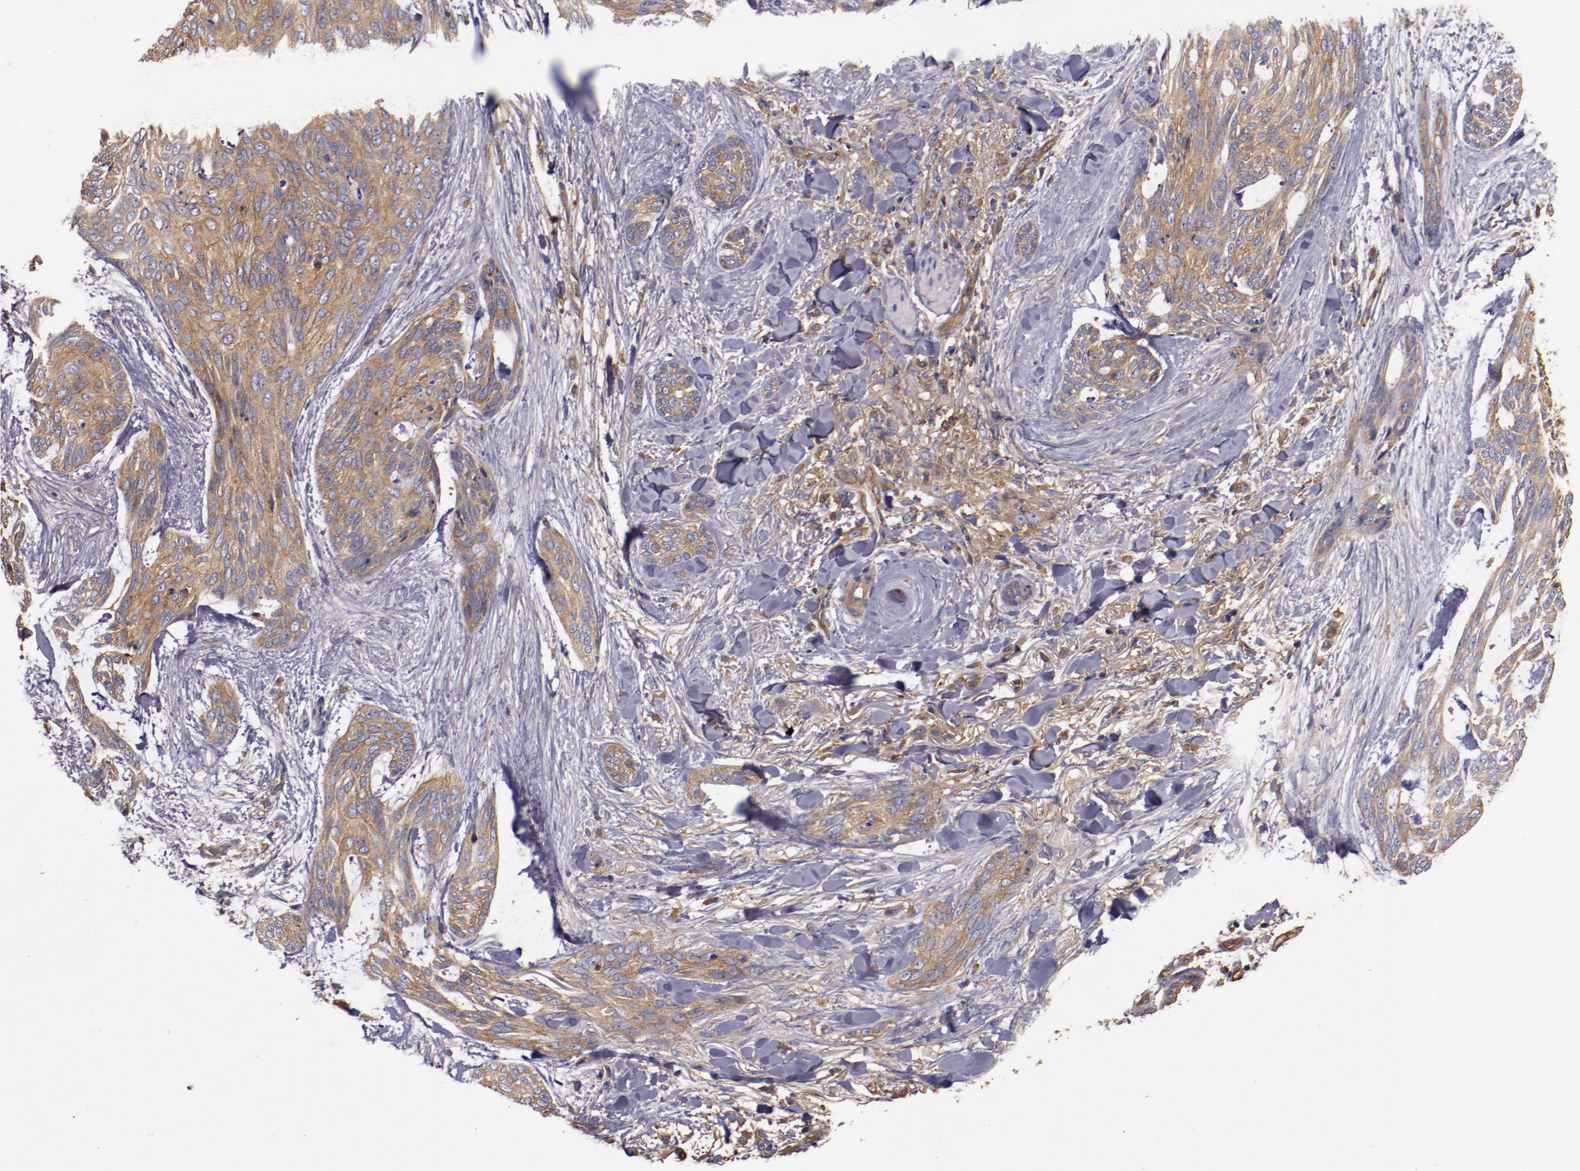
{"staining": {"intensity": "moderate", "quantity": ">75%", "location": "cytoplasmic/membranous"}, "tissue": "skin cancer", "cell_type": "Tumor cells", "image_type": "cancer", "snomed": [{"axis": "morphology", "description": "Normal tissue, NOS"}, {"axis": "morphology", "description": "Basal cell carcinoma"}, {"axis": "topography", "description": "Skin"}], "caption": "IHC of skin cancer reveals medium levels of moderate cytoplasmic/membranous positivity in approximately >75% of tumor cells.", "gene": "TMOD3", "patient": {"sex": "female", "age": 71}}